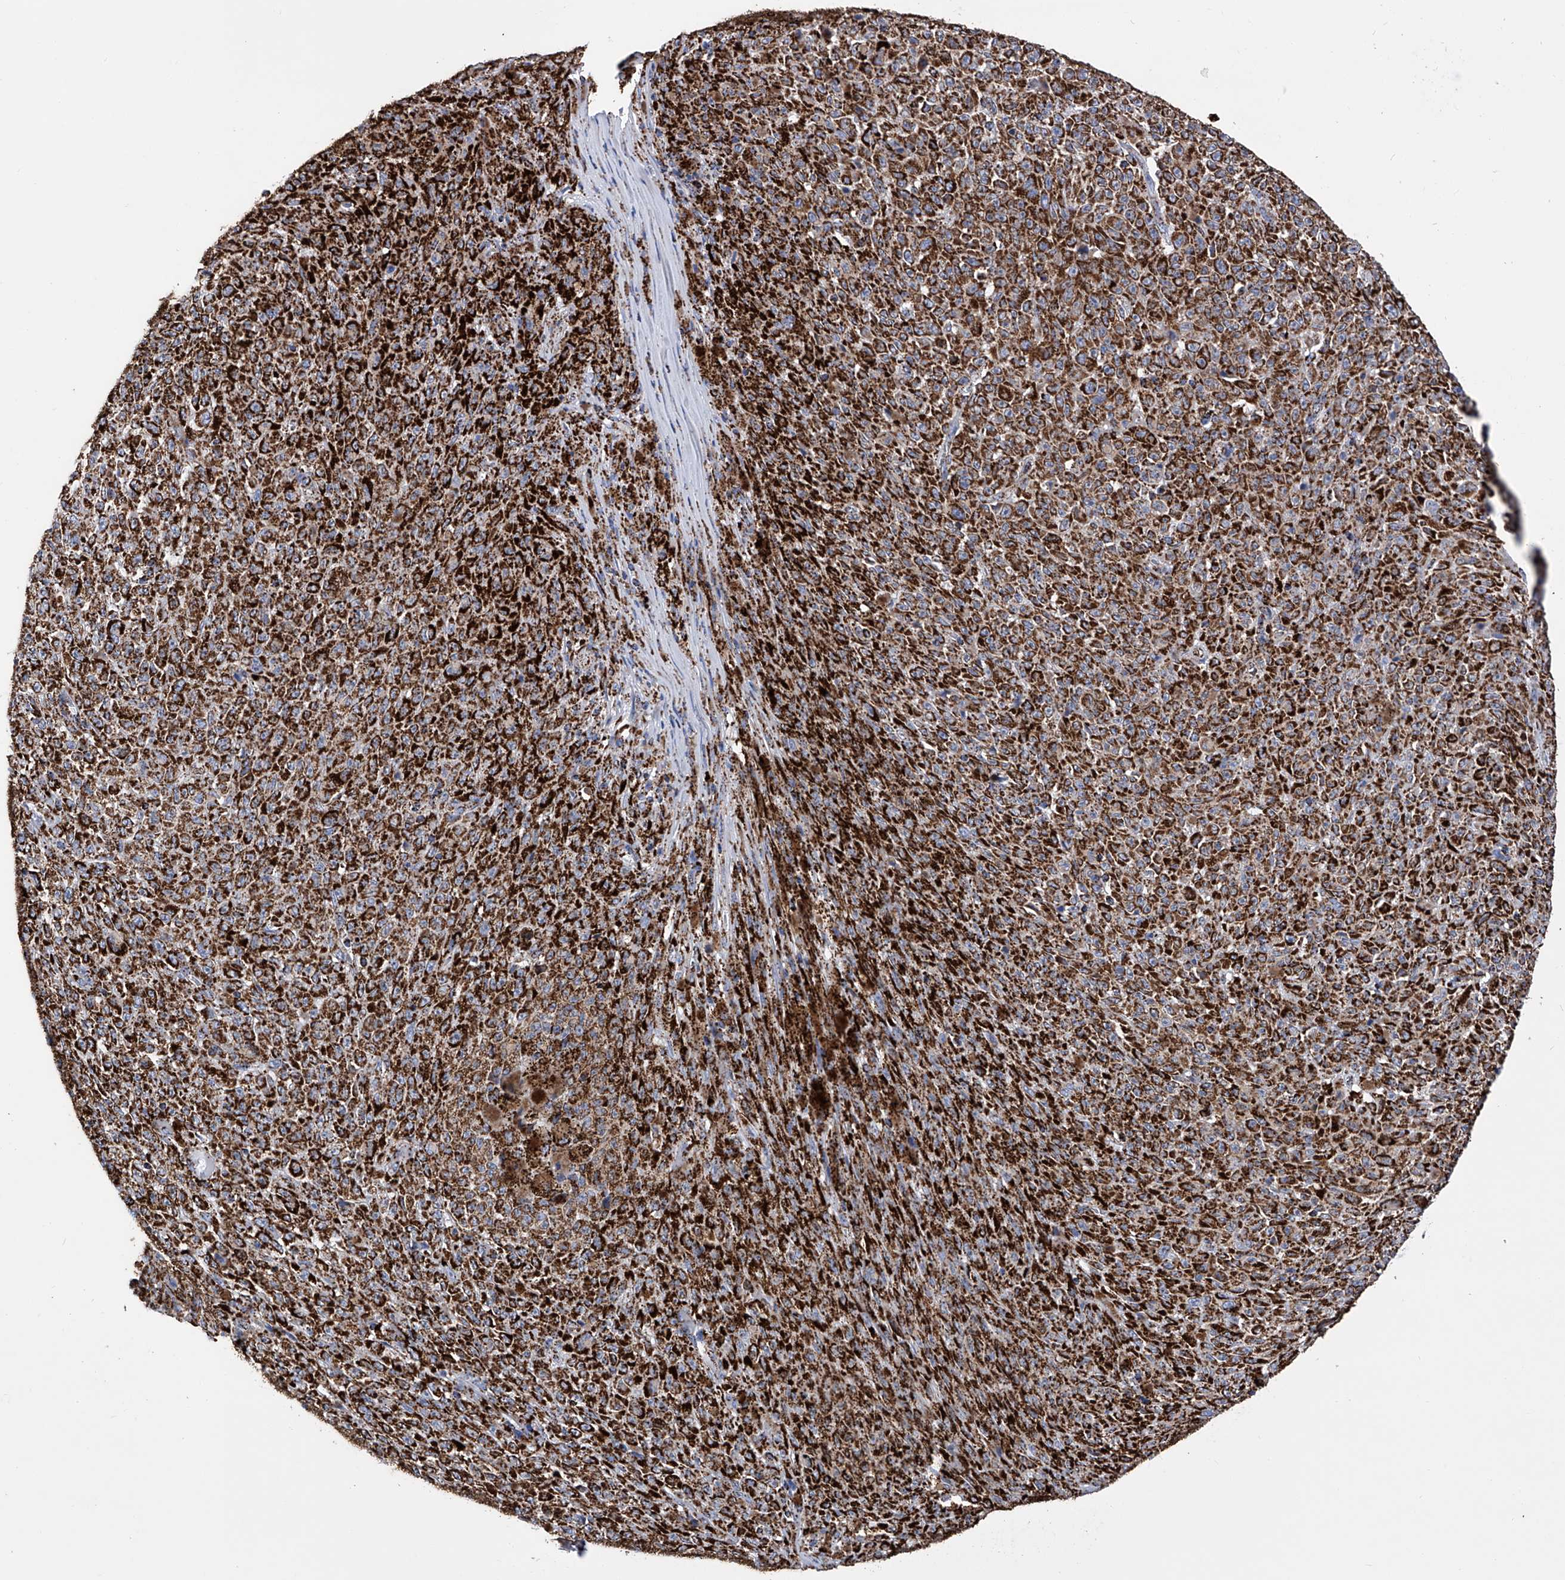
{"staining": {"intensity": "strong", "quantity": ">75%", "location": "cytoplasmic/membranous"}, "tissue": "melanoma", "cell_type": "Tumor cells", "image_type": "cancer", "snomed": [{"axis": "morphology", "description": "Malignant melanoma, NOS"}, {"axis": "topography", "description": "Skin"}], "caption": "Immunohistochemistry histopathology image of neoplastic tissue: human melanoma stained using immunohistochemistry displays high levels of strong protein expression localized specifically in the cytoplasmic/membranous of tumor cells, appearing as a cytoplasmic/membranous brown color.", "gene": "ATP5PF", "patient": {"sex": "female", "age": 82}}